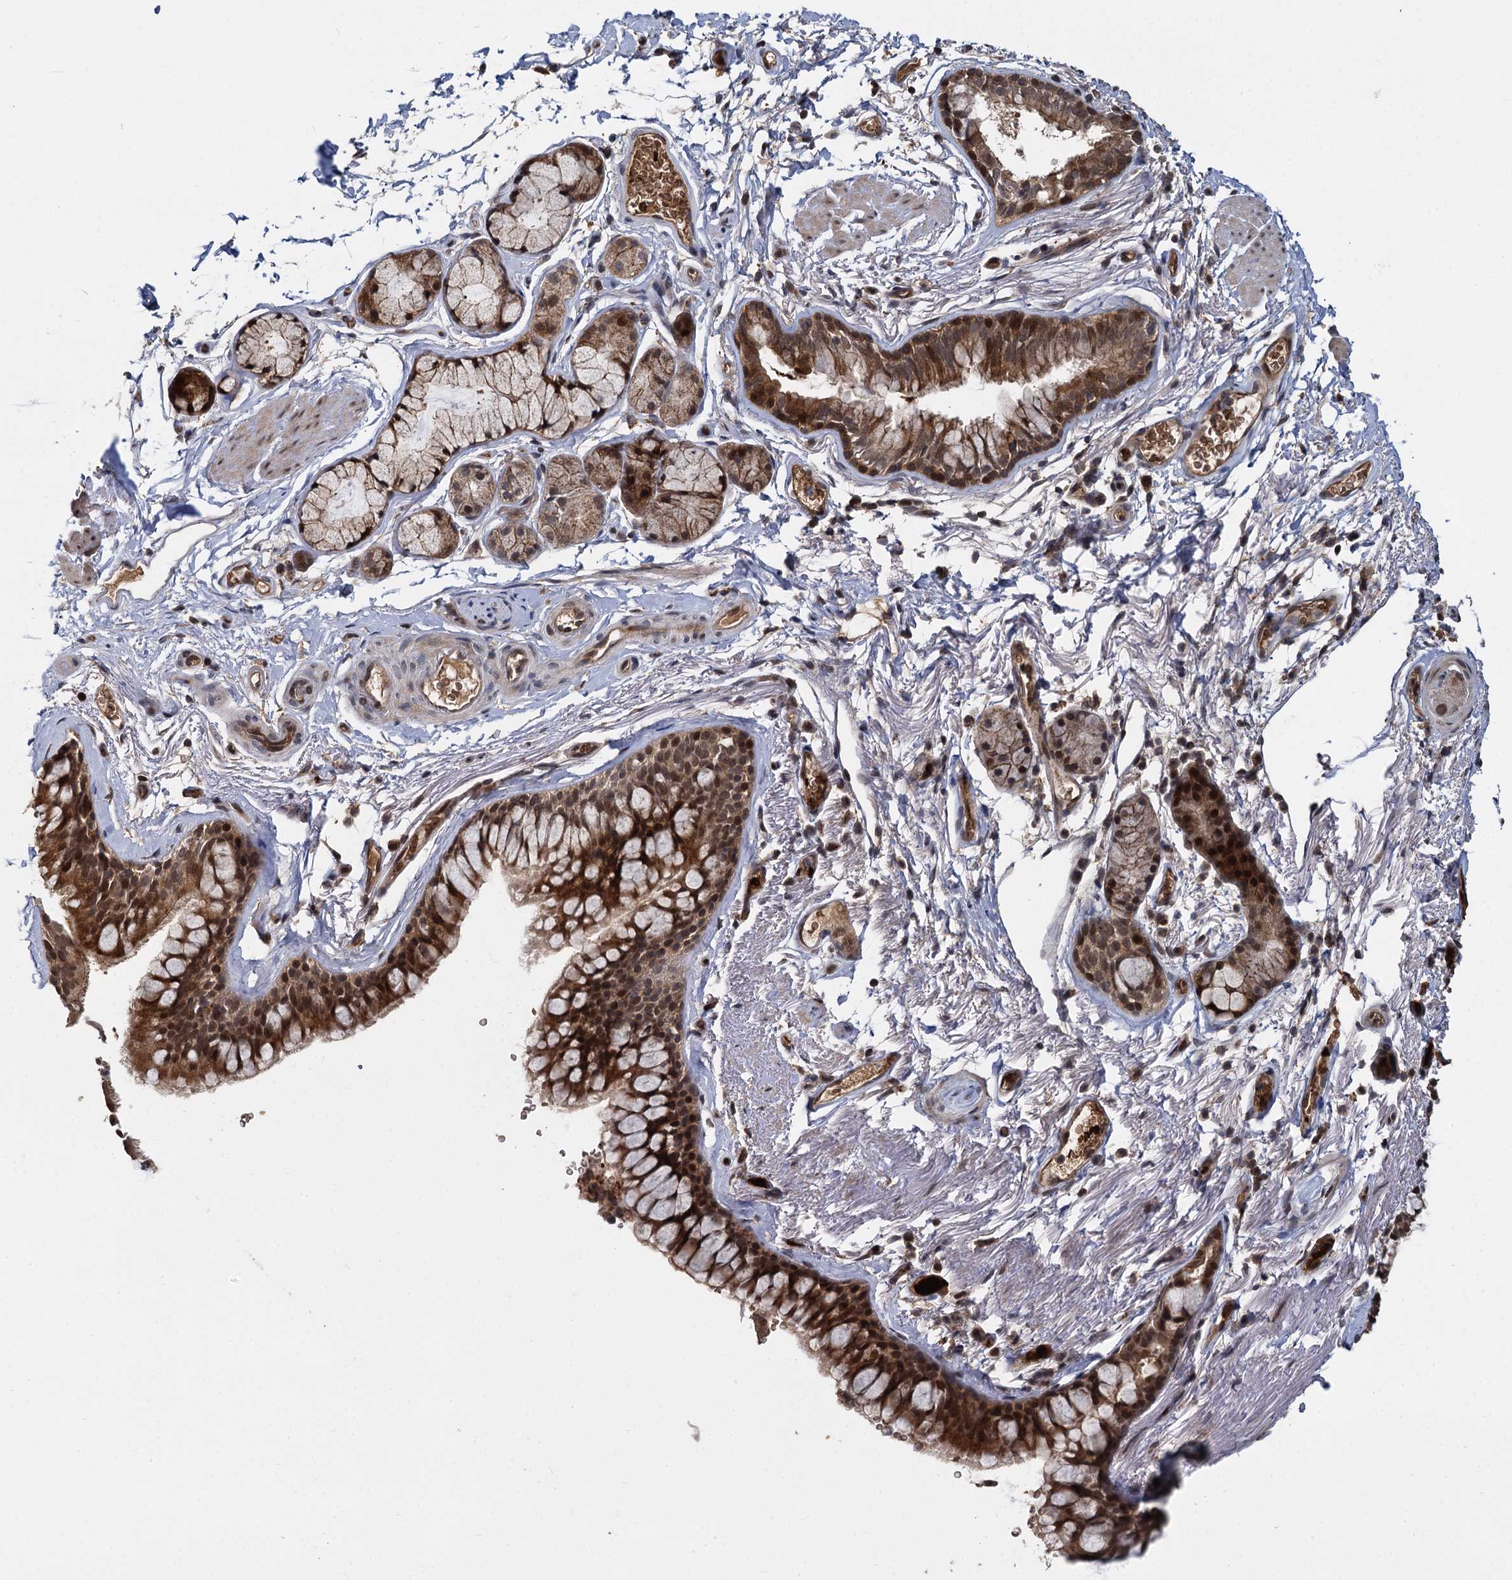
{"staining": {"intensity": "strong", "quantity": ">75%", "location": "cytoplasmic/membranous,nuclear"}, "tissue": "bronchus", "cell_type": "Respiratory epithelial cells", "image_type": "normal", "snomed": [{"axis": "morphology", "description": "Normal tissue, NOS"}, {"axis": "topography", "description": "Cartilage tissue"}], "caption": "The photomicrograph reveals staining of unremarkable bronchus, revealing strong cytoplasmic/membranous,nuclear protein staining (brown color) within respiratory epithelial cells.", "gene": "FANCI", "patient": {"sex": "male", "age": 63}}